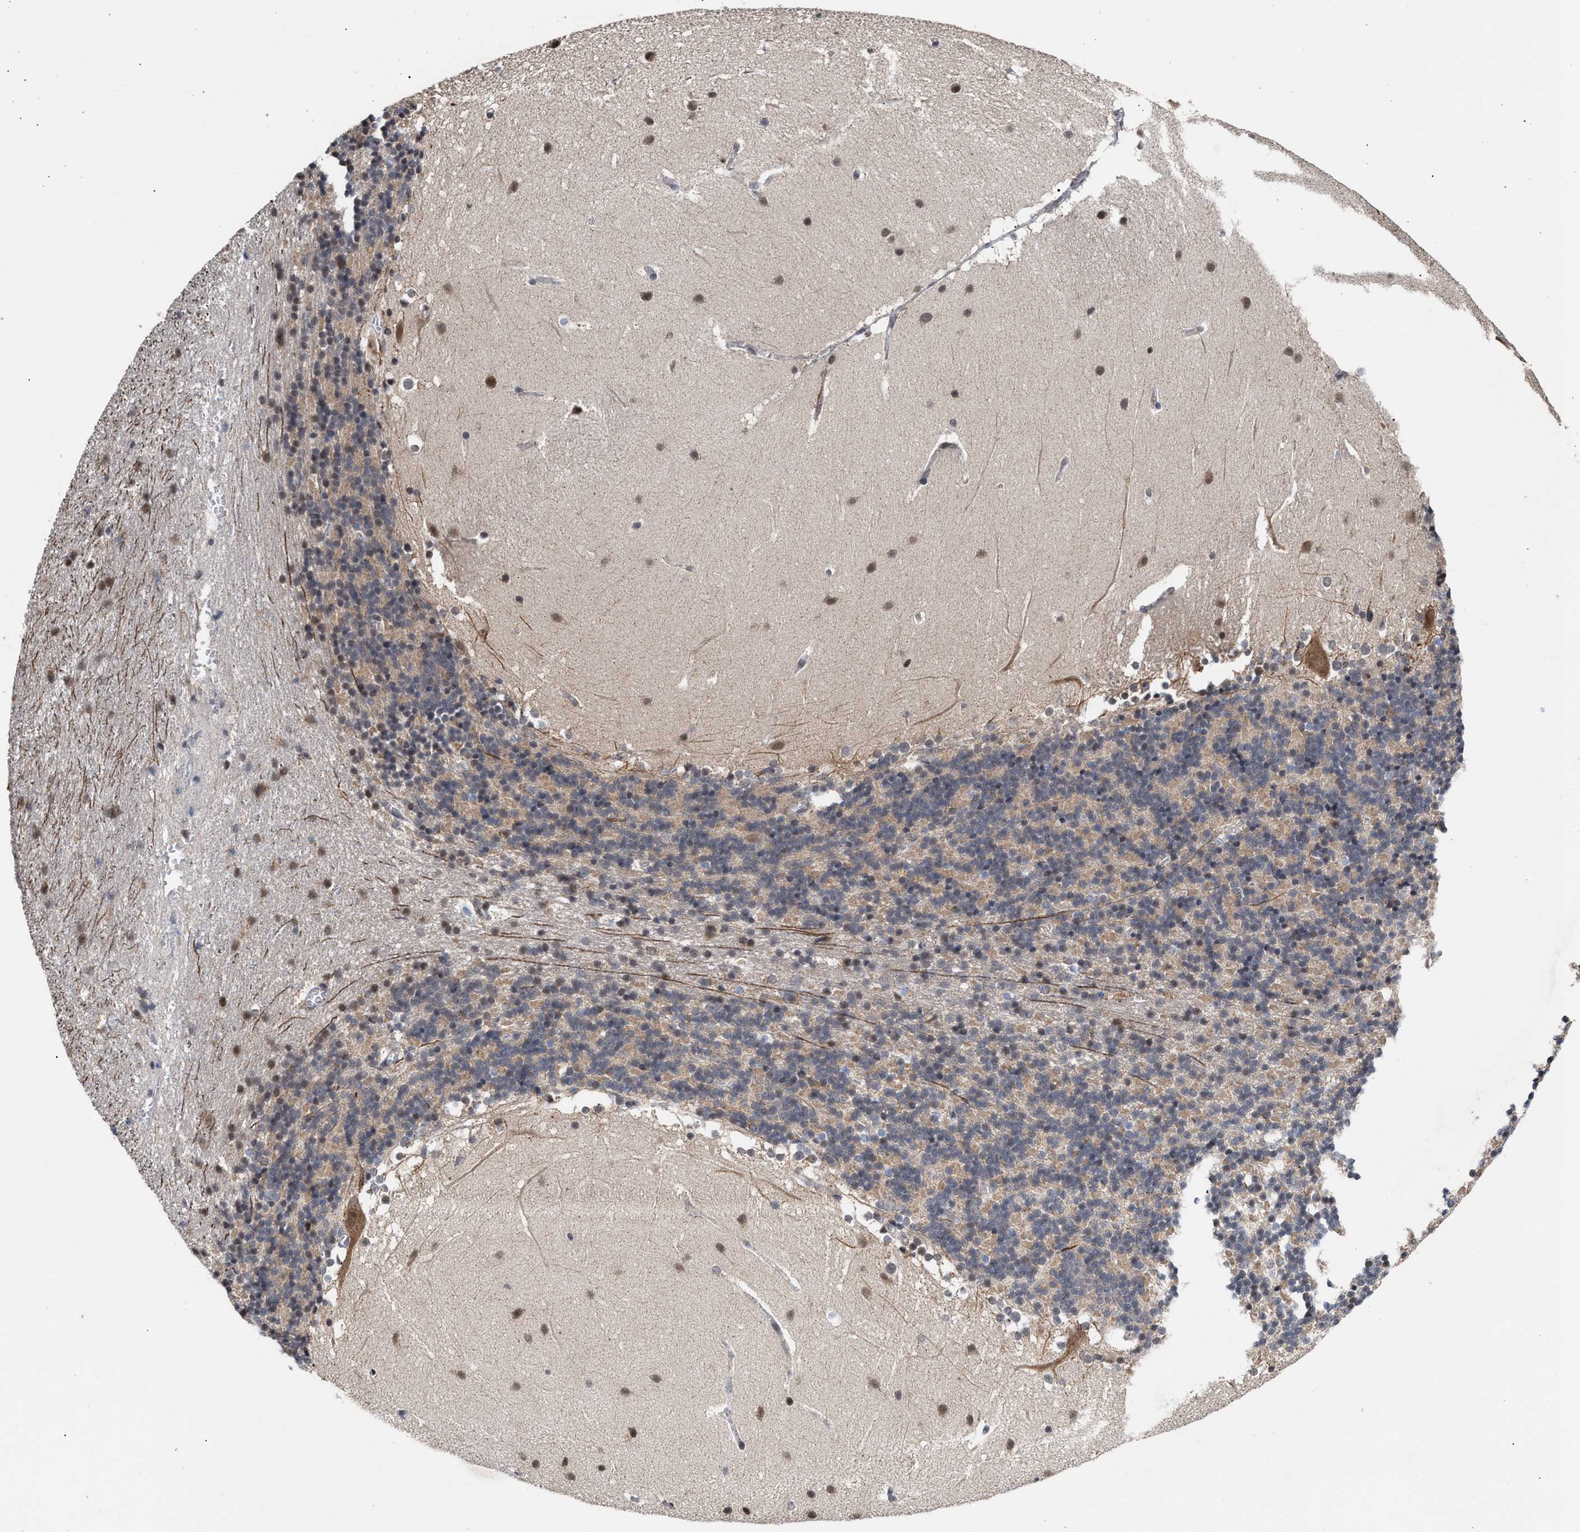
{"staining": {"intensity": "weak", "quantity": ">75%", "location": "cytoplasmic/membranous"}, "tissue": "cerebellum", "cell_type": "Cells in granular layer", "image_type": "normal", "snomed": [{"axis": "morphology", "description": "Normal tissue, NOS"}, {"axis": "topography", "description": "Cerebellum"}], "caption": "Immunohistochemistry micrograph of benign cerebellum: cerebellum stained using immunohistochemistry shows low levels of weak protein expression localized specifically in the cytoplasmic/membranous of cells in granular layer, appearing as a cytoplasmic/membranous brown color.", "gene": "MKNK2", "patient": {"sex": "female", "age": 19}}